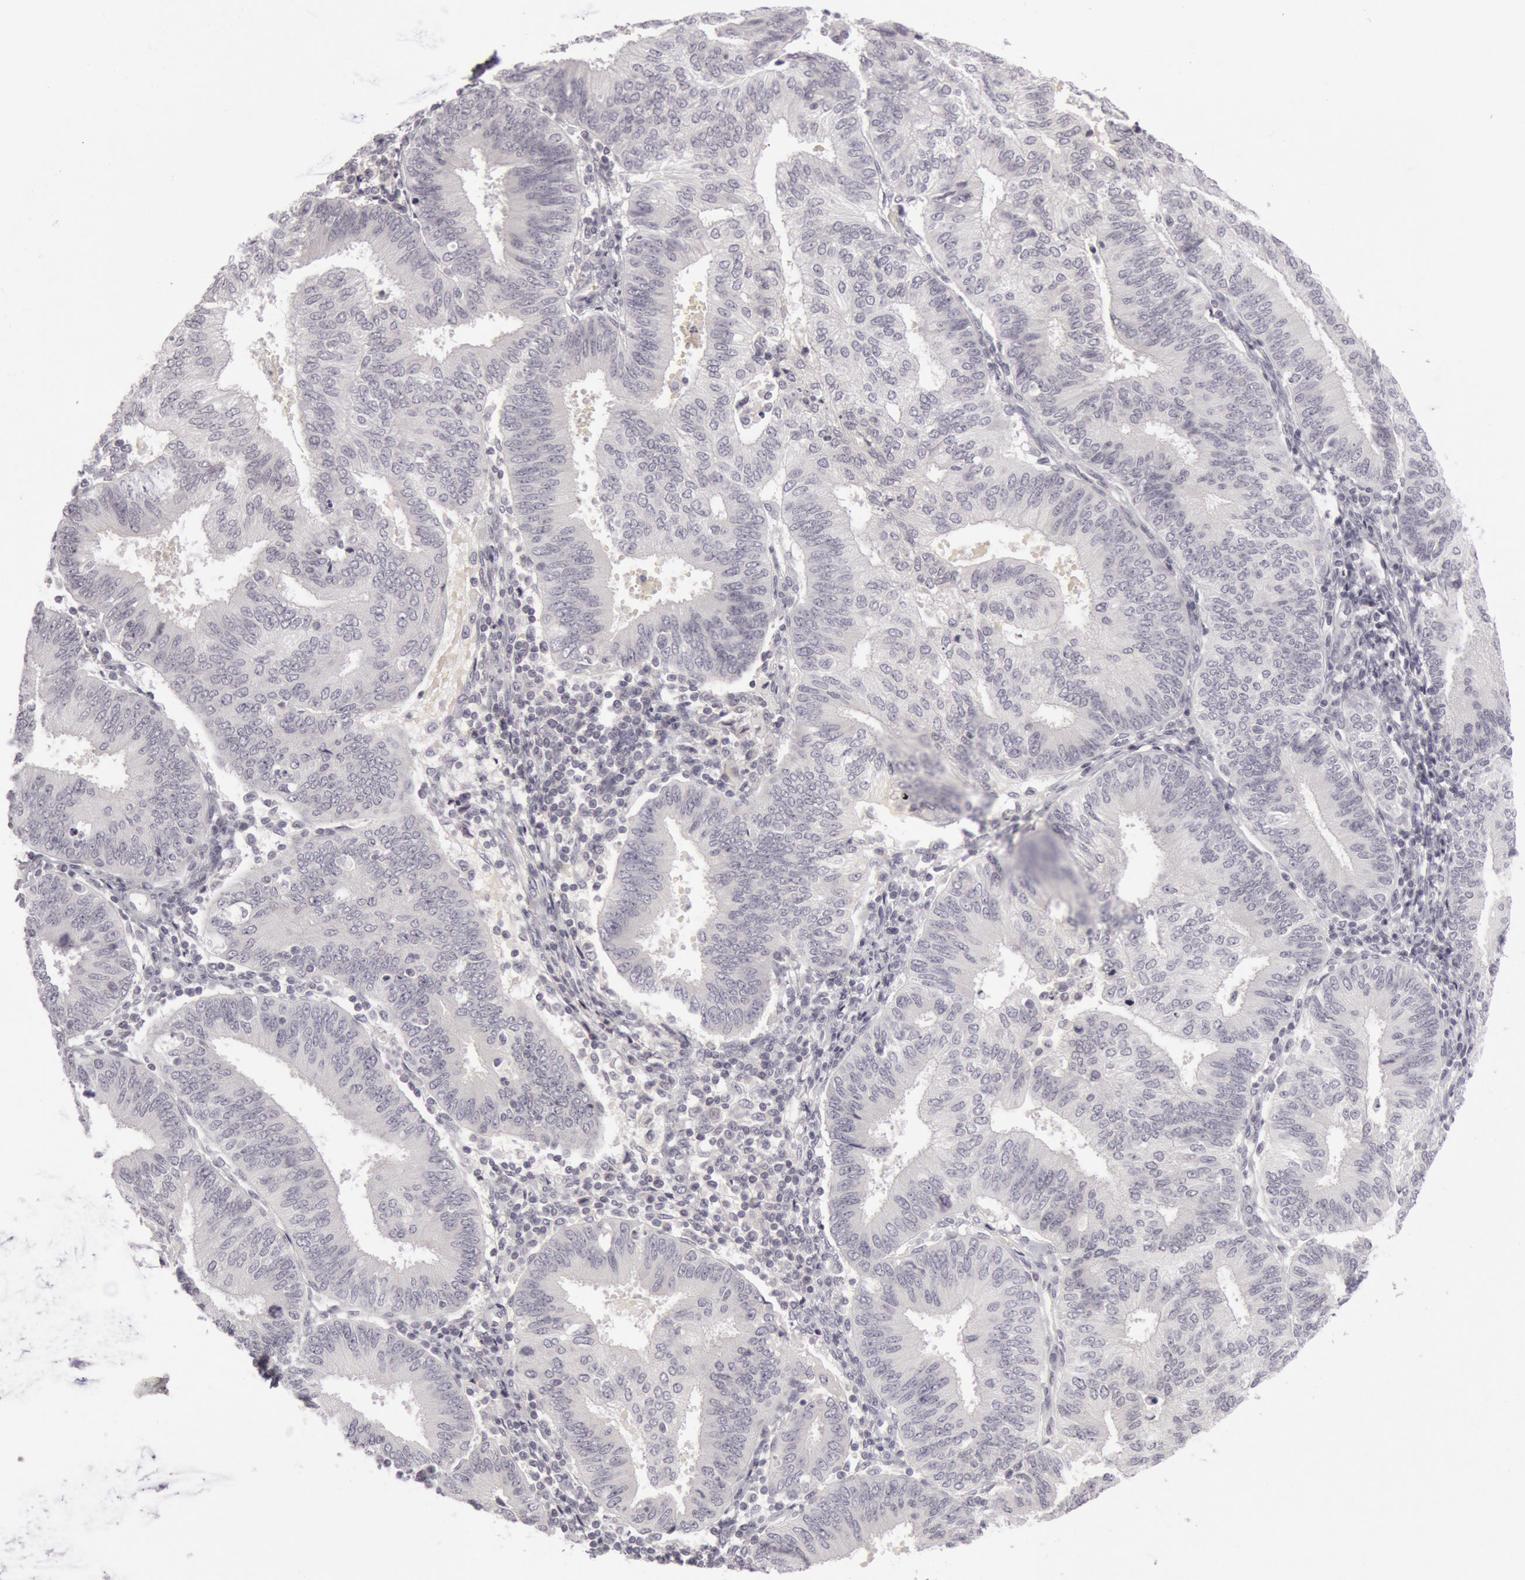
{"staining": {"intensity": "negative", "quantity": "none", "location": "none"}, "tissue": "endometrial cancer", "cell_type": "Tumor cells", "image_type": "cancer", "snomed": [{"axis": "morphology", "description": "Adenocarcinoma, NOS"}, {"axis": "topography", "description": "Endometrium"}], "caption": "The image shows no staining of tumor cells in endometrial cancer (adenocarcinoma).", "gene": "KRT16", "patient": {"sex": "female", "age": 55}}